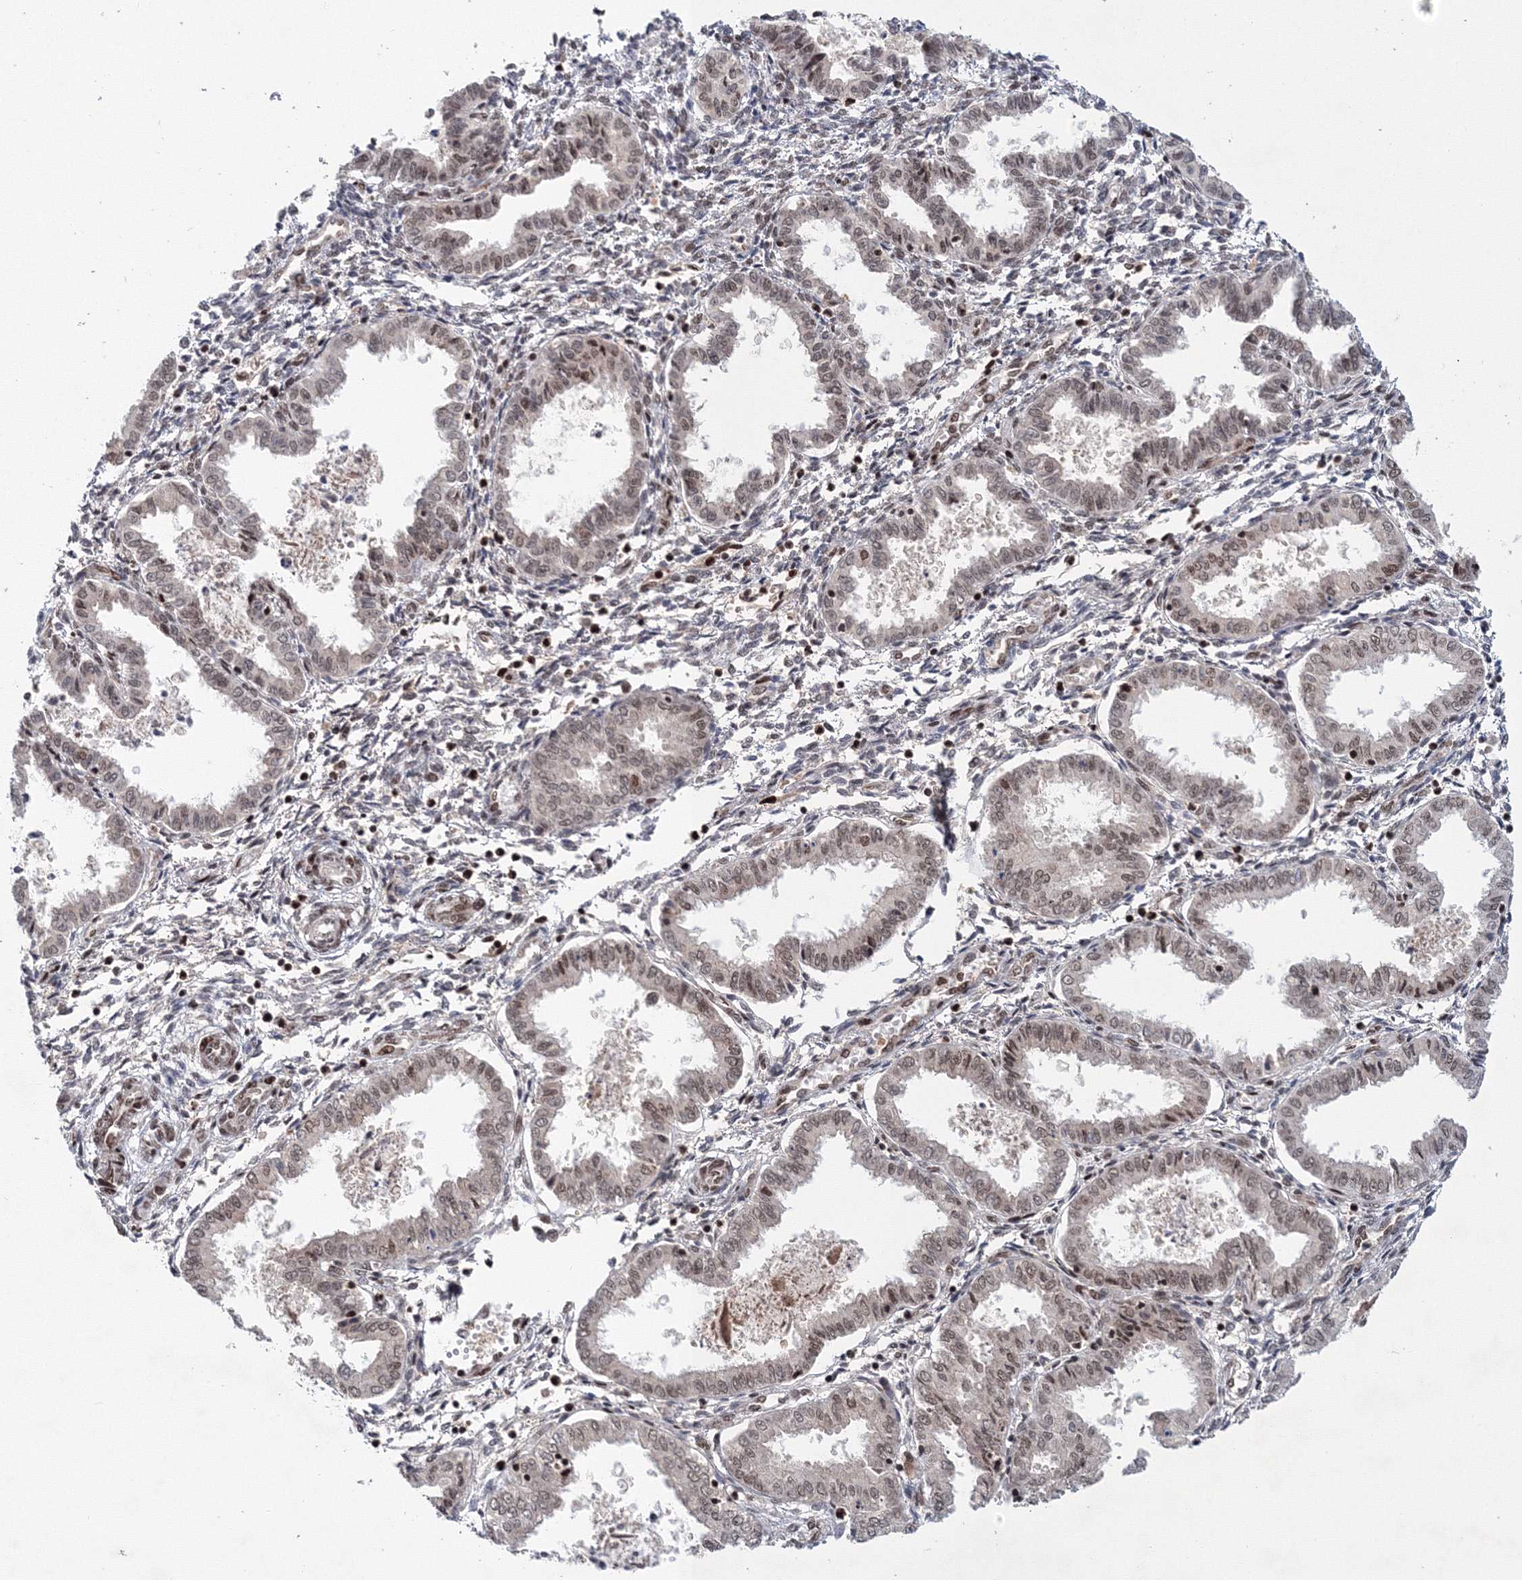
{"staining": {"intensity": "moderate", "quantity": "25%-75%", "location": "nuclear"}, "tissue": "endometrium", "cell_type": "Cells in endometrial stroma", "image_type": "normal", "snomed": [{"axis": "morphology", "description": "Normal tissue, NOS"}, {"axis": "topography", "description": "Endometrium"}], "caption": "Protein staining of benign endometrium reveals moderate nuclear expression in about 25%-75% of cells in endometrial stroma.", "gene": "NOA1", "patient": {"sex": "female", "age": 33}}